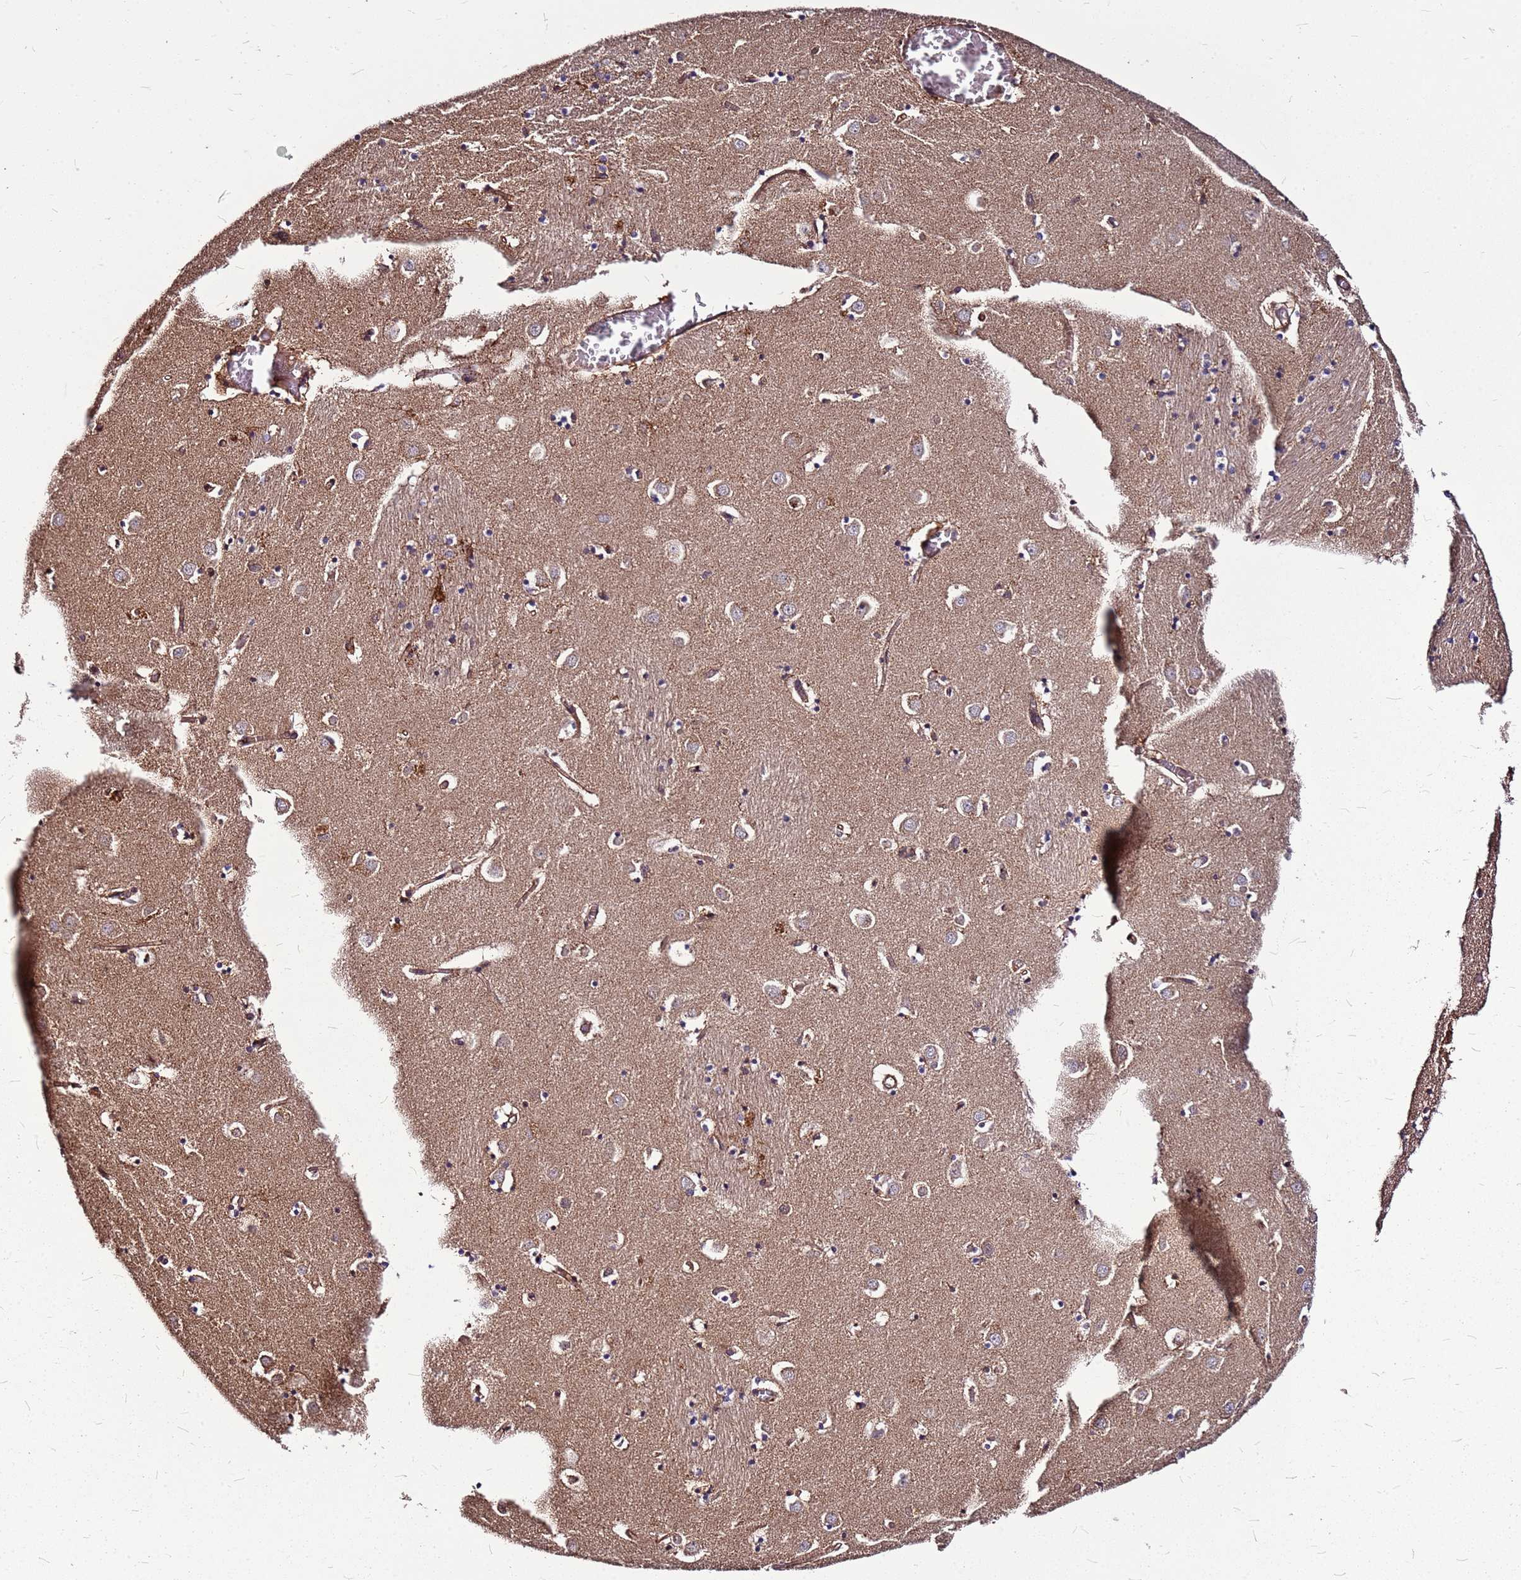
{"staining": {"intensity": "moderate", "quantity": "<25%", "location": "cytoplasmic/membranous"}, "tissue": "caudate", "cell_type": "Glial cells", "image_type": "normal", "snomed": [{"axis": "morphology", "description": "Normal tissue, NOS"}, {"axis": "topography", "description": "Lateral ventricle wall"}], "caption": "The micrograph exhibits a brown stain indicating the presence of a protein in the cytoplasmic/membranous of glial cells in caudate. (DAB = brown stain, brightfield microscopy at high magnification).", "gene": "LYPLAL1", "patient": {"sex": "male", "age": 70}}